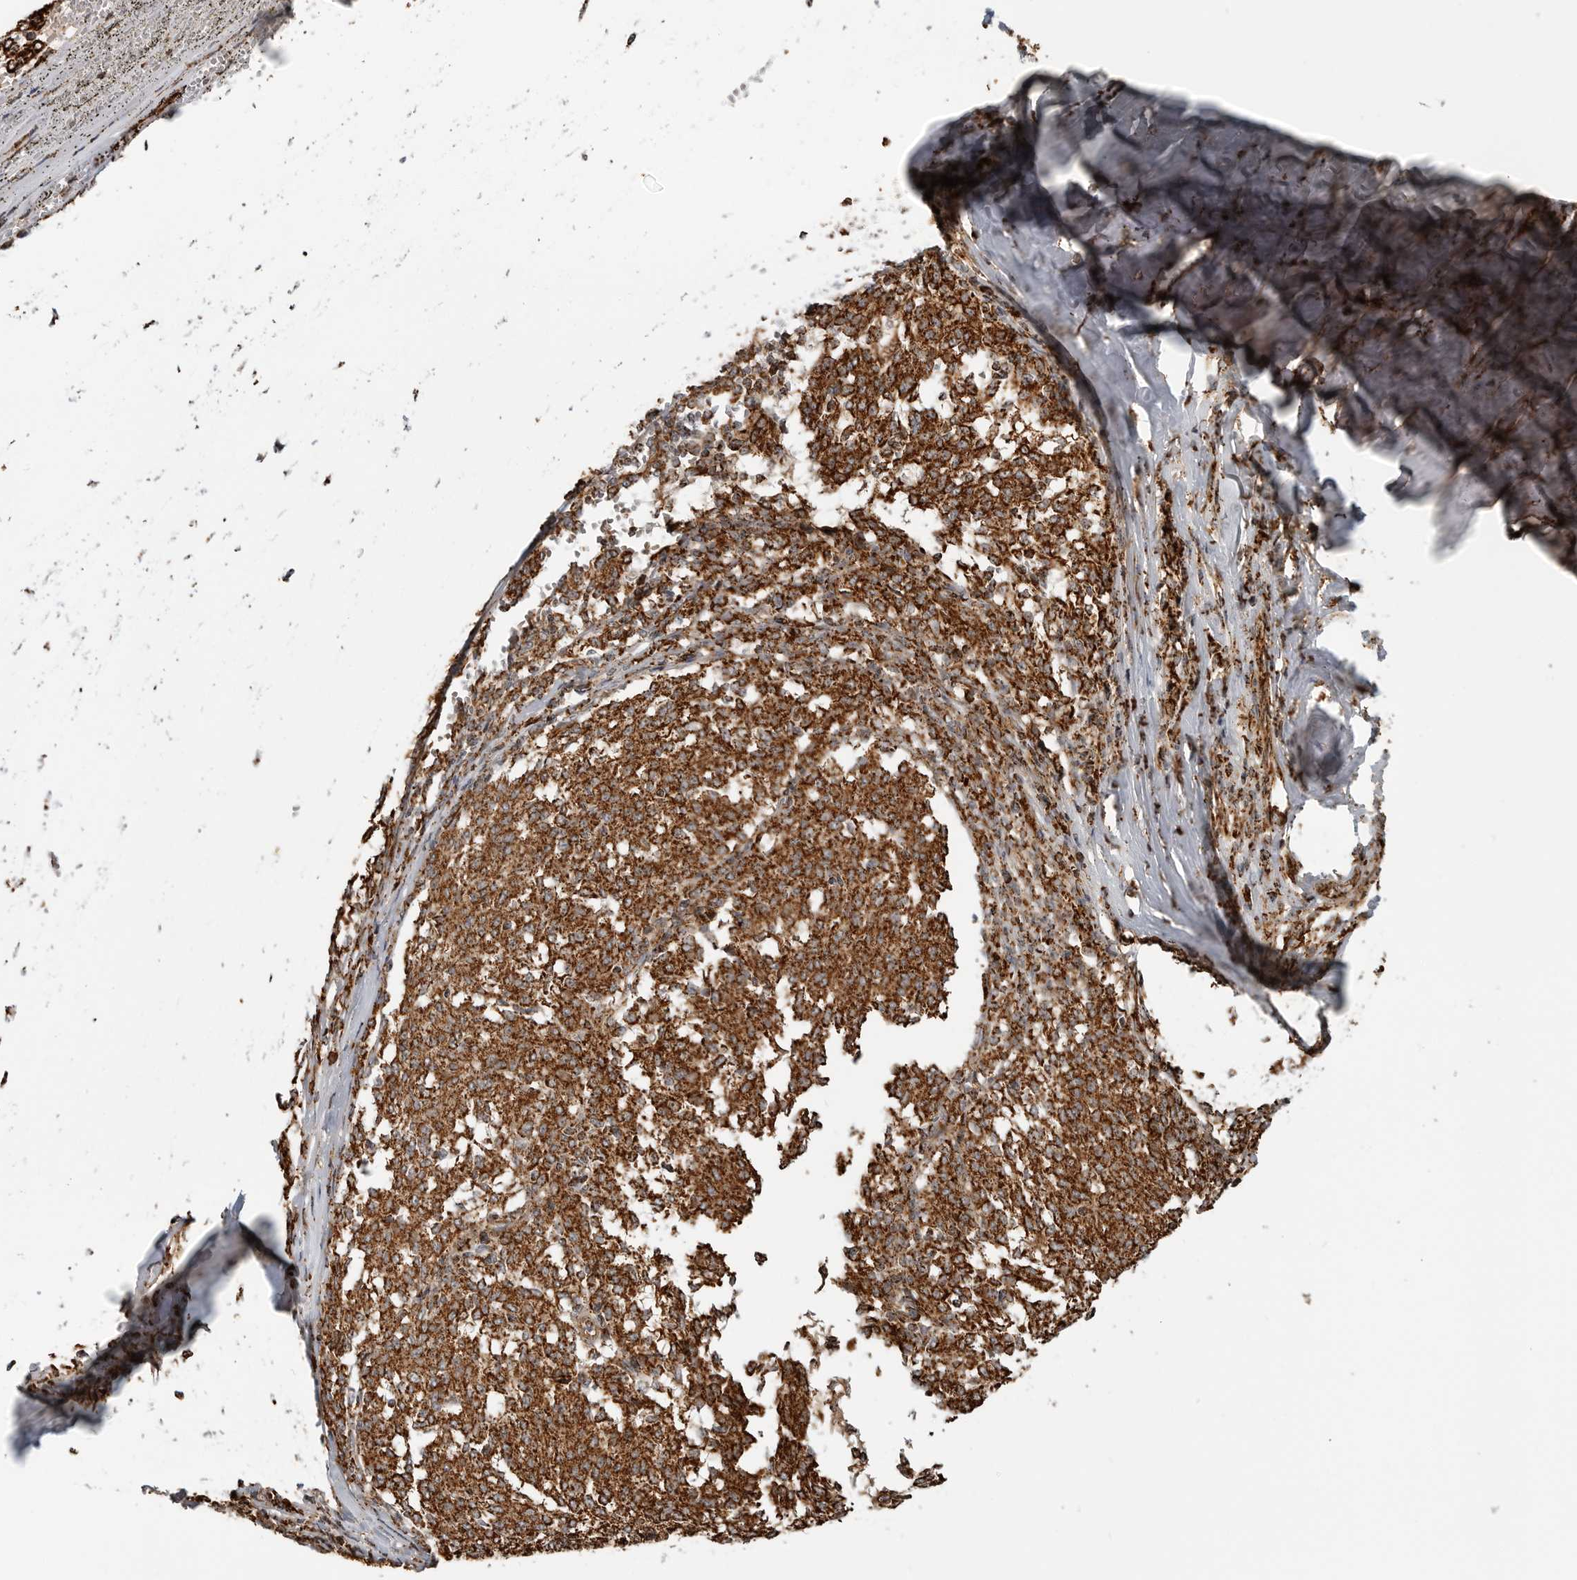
{"staining": {"intensity": "strong", "quantity": ">75%", "location": "cytoplasmic/membranous"}, "tissue": "melanoma", "cell_type": "Tumor cells", "image_type": "cancer", "snomed": [{"axis": "morphology", "description": "Malignant melanoma, NOS"}, {"axis": "topography", "description": "Skin"}], "caption": "Immunohistochemistry (IHC) image of human malignant melanoma stained for a protein (brown), which reveals high levels of strong cytoplasmic/membranous staining in approximately >75% of tumor cells.", "gene": "BMP2K", "patient": {"sex": "female", "age": 72}}